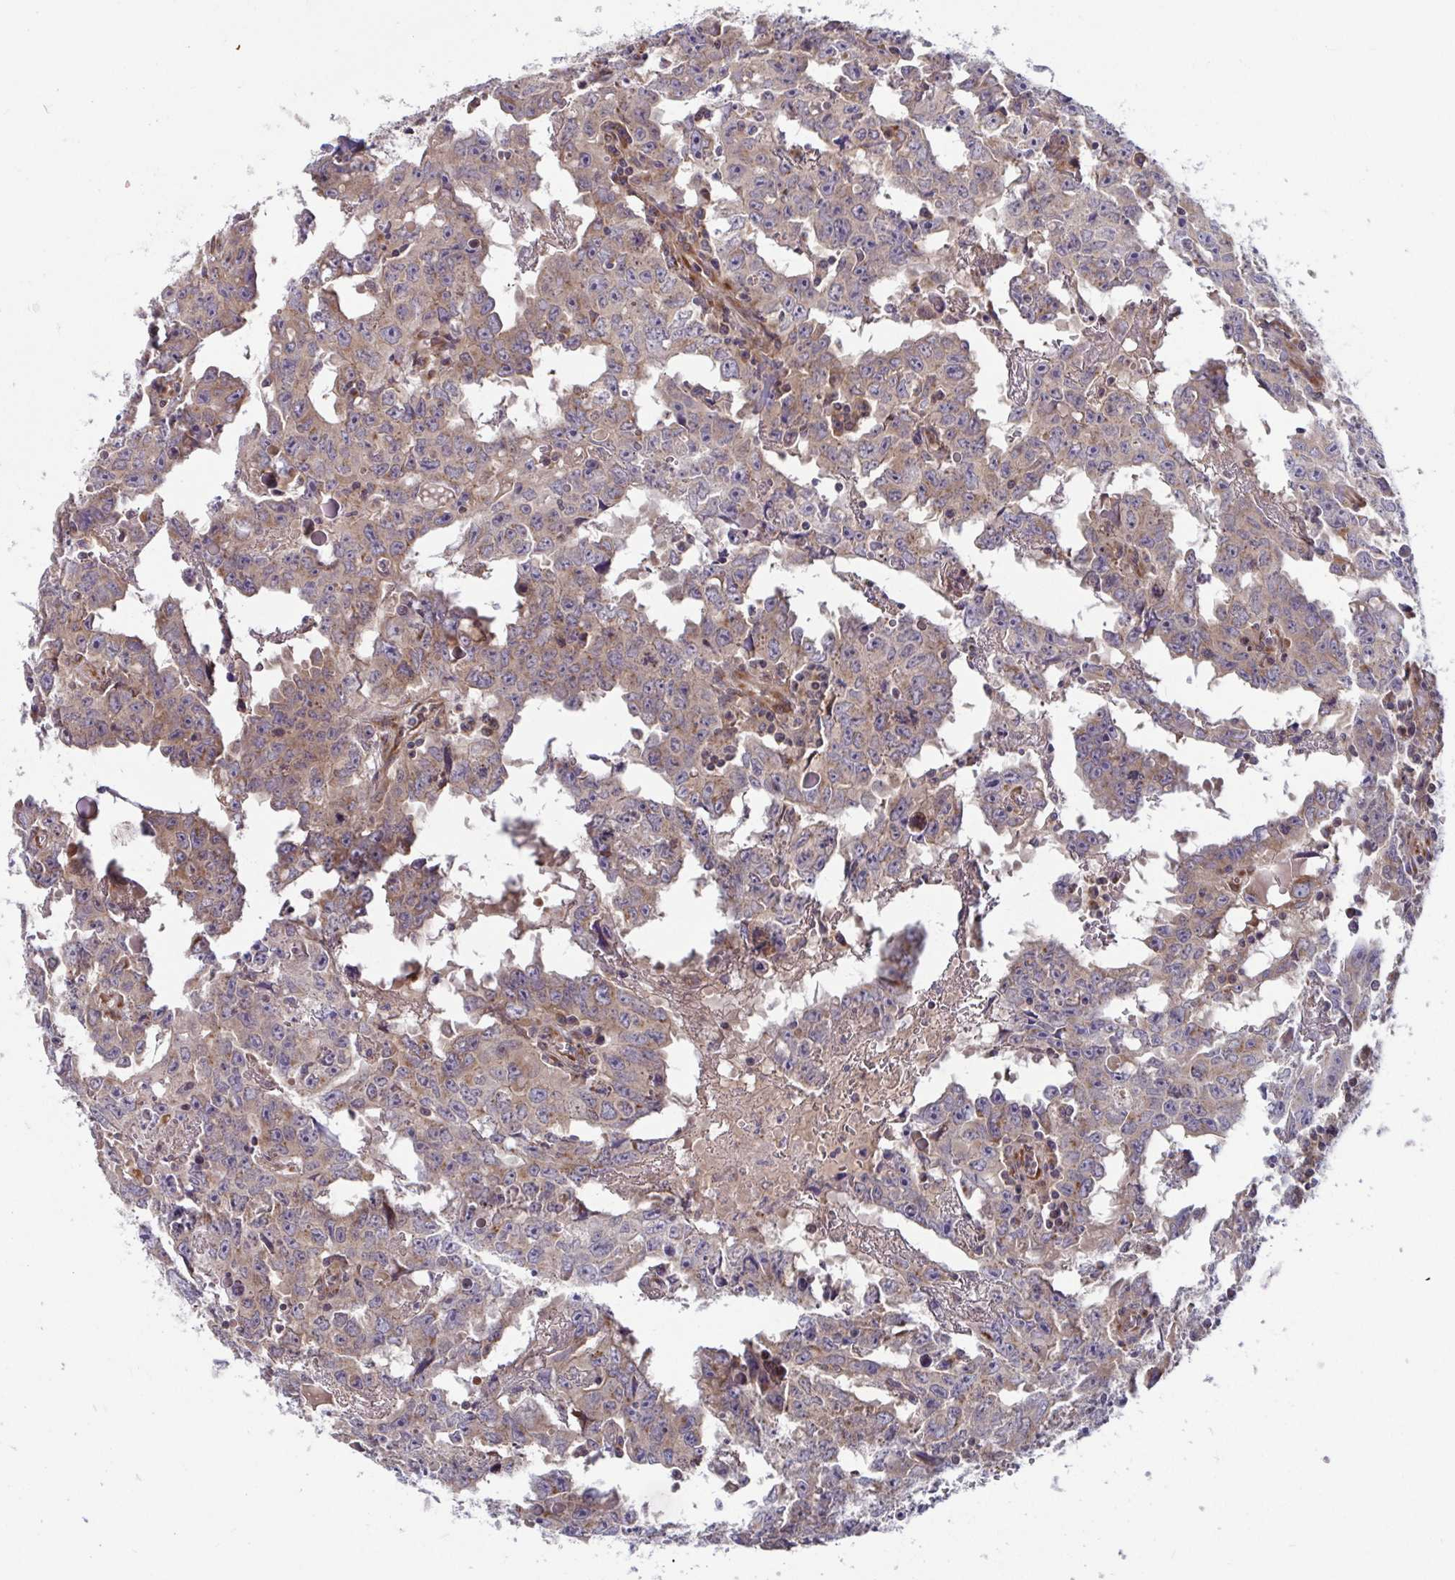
{"staining": {"intensity": "weak", "quantity": ">75%", "location": "cytoplasmic/membranous"}, "tissue": "testis cancer", "cell_type": "Tumor cells", "image_type": "cancer", "snomed": [{"axis": "morphology", "description": "Carcinoma, Embryonal, NOS"}, {"axis": "topography", "description": "Testis"}], "caption": "A photomicrograph of human testis cancer (embryonal carcinoma) stained for a protein exhibits weak cytoplasmic/membranous brown staining in tumor cells.", "gene": "ATP5MJ", "patient": {"sex": "male", "age": 22}}